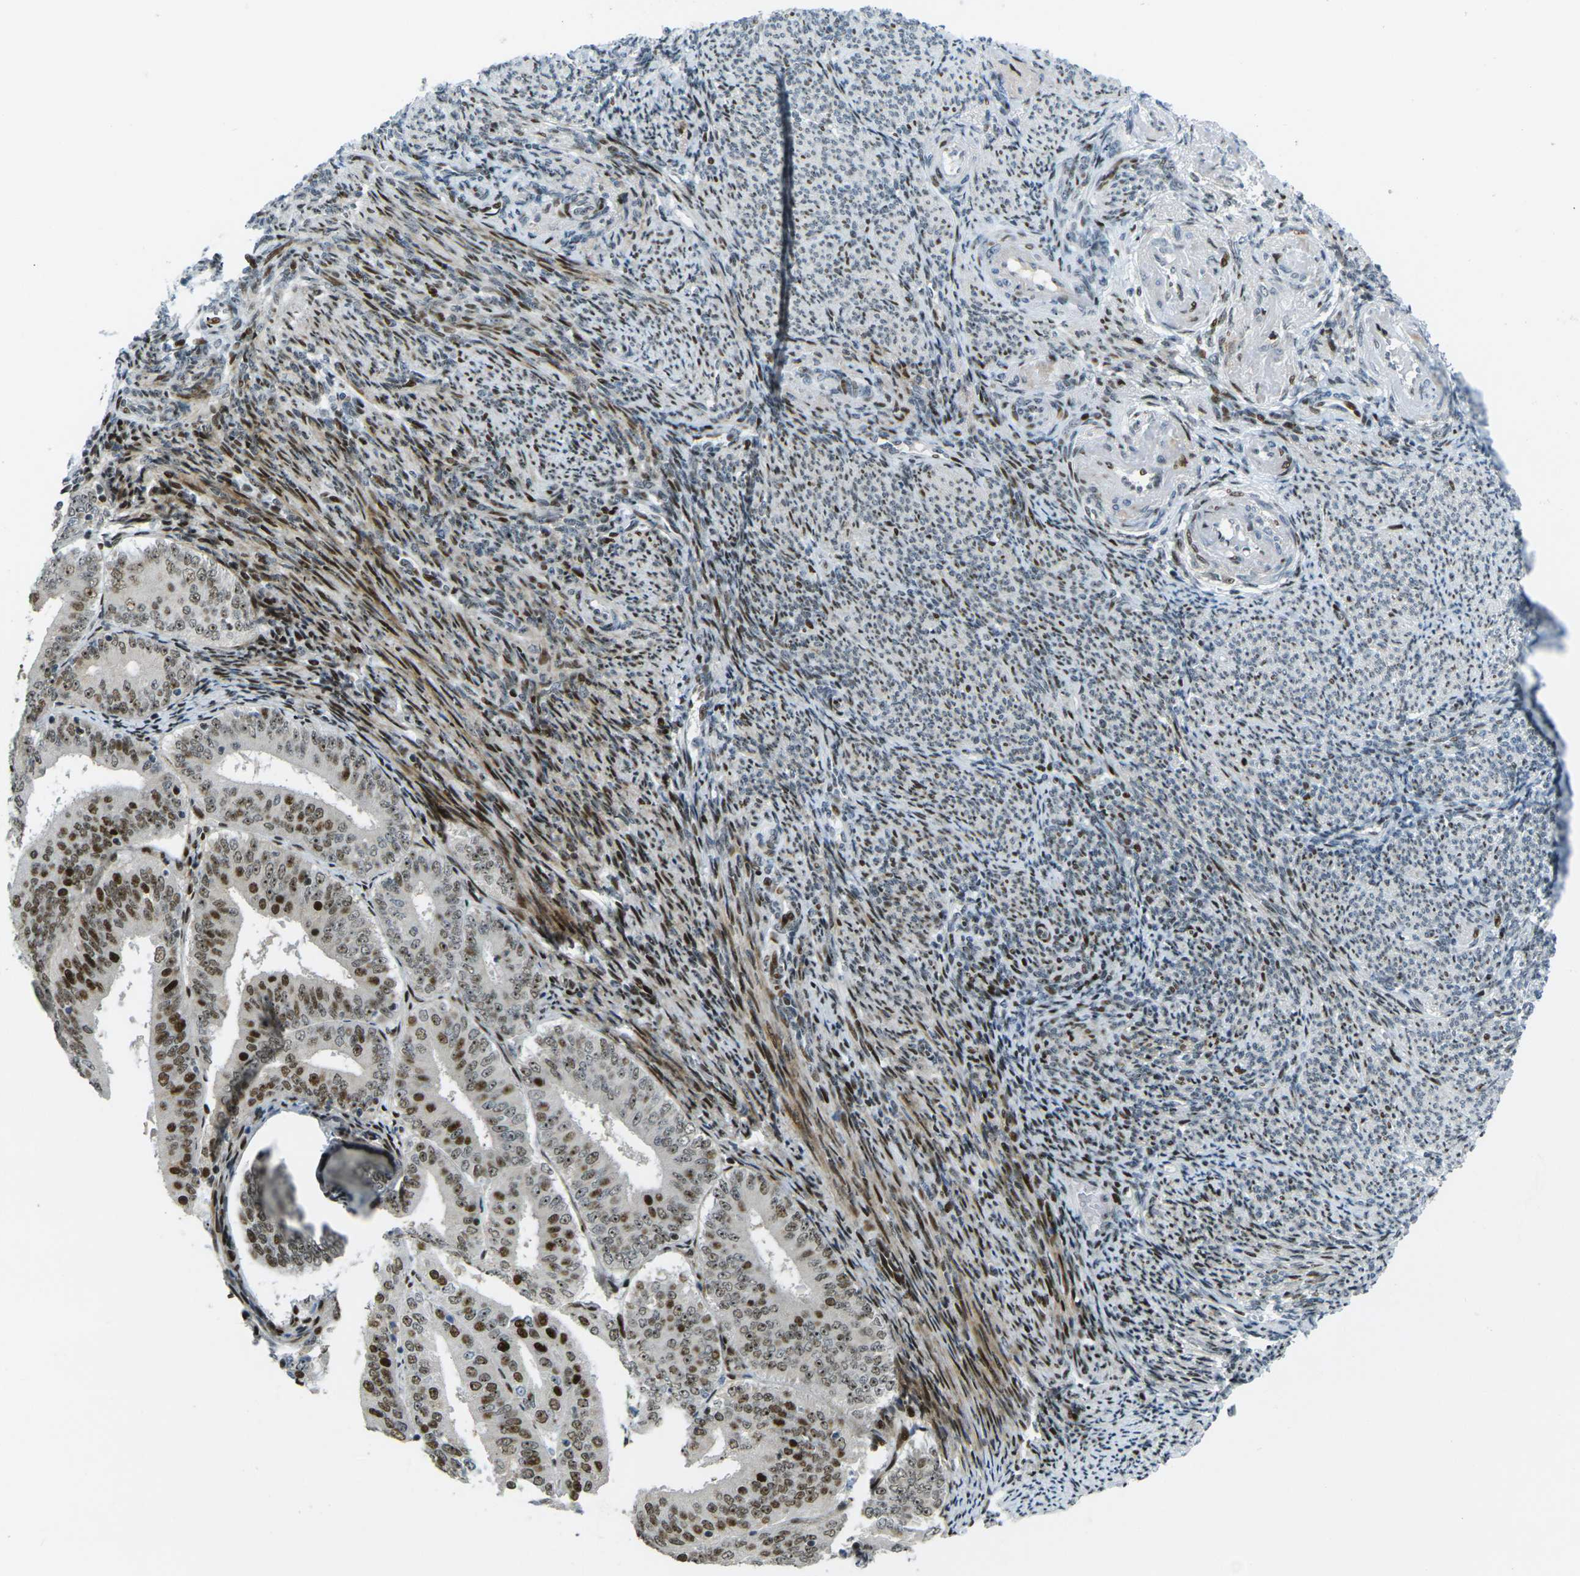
{"staining": {"intensity": "strong", "quantity": ">75%", "location": "nuclear"}, "tissue": "endometrial cancer", "cell_type": "Tumor cells", "image_type": "cancer", "snomed": [{"axis": "morphology", "description": "Adenocarcinoma, NOS"}, {"axis": "topography", "description": "Endometrium"}], "caption": "Strong nuclear protein positivity is seen in about >75% of tumor cells in endometrial cancer (adenocarcinoma).", "gene": "UBE2C", "patient": {"sex": "female", "age": 63}}